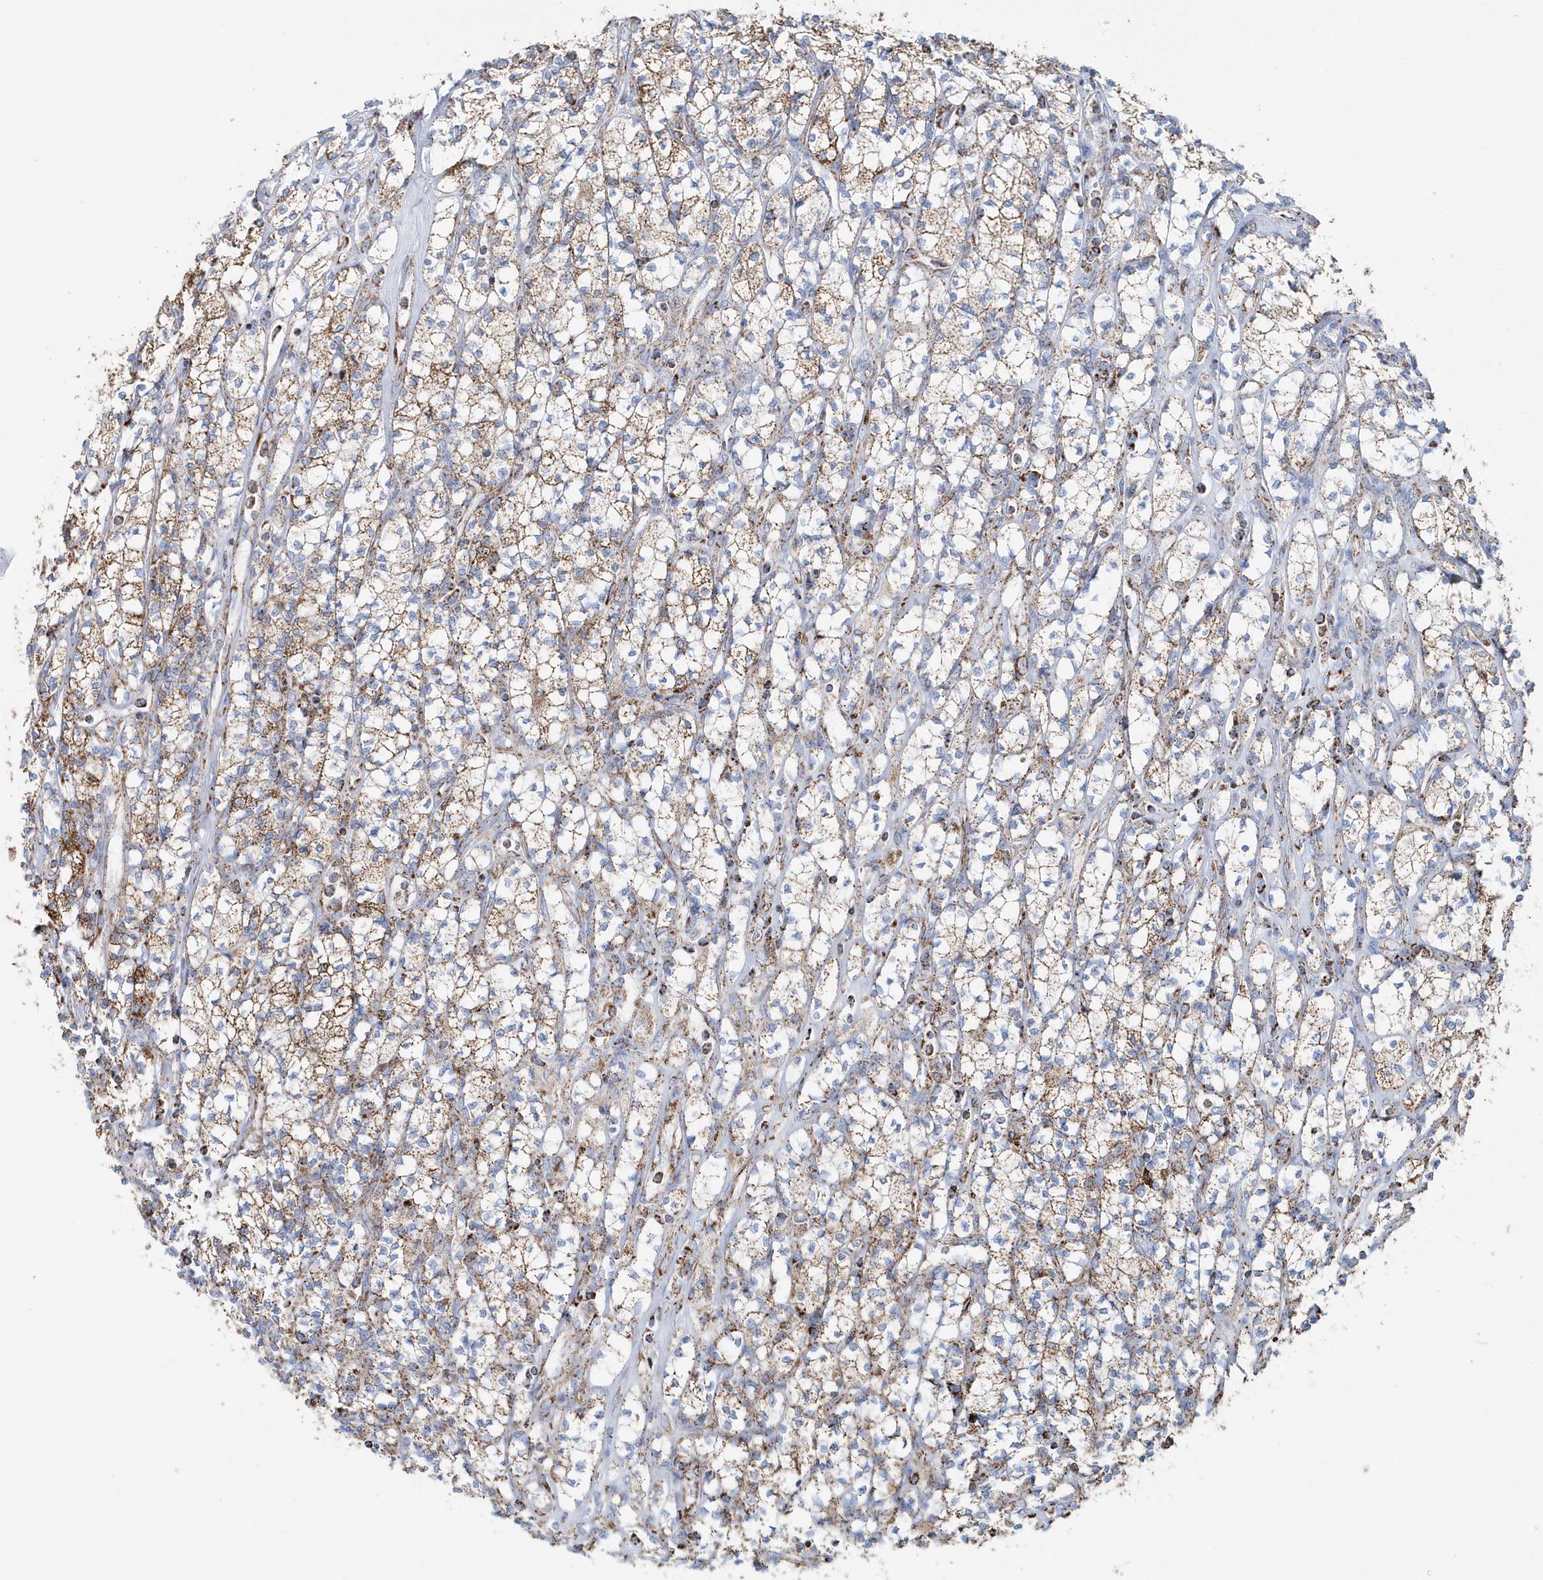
{"staining": {"intensity": "moderate", "quantity": ">75%", "location": "cytoplasmic/membranous"}, "tissue": "renal cancer", "cell_type": "Tumor cells", "image_type": "cancer", "snomed": [{"axis": "morphology", "description": "Adenocarcinoma, NOS"}, {"axis": "topography", "description": "Kidney"}], "caption": "Immunohistochemical staining of renal cancer reveals medium levels of moderate cytoplasmic/membranous protein expression in approximately >75% of tumor cells. The staining is performed using DAB brown chromogen to label protein expression. The nuclei are counter-stained blue using hematoxylin.", "gene": "TMCO6", "patient": {"sex": "male", "age": 77}}